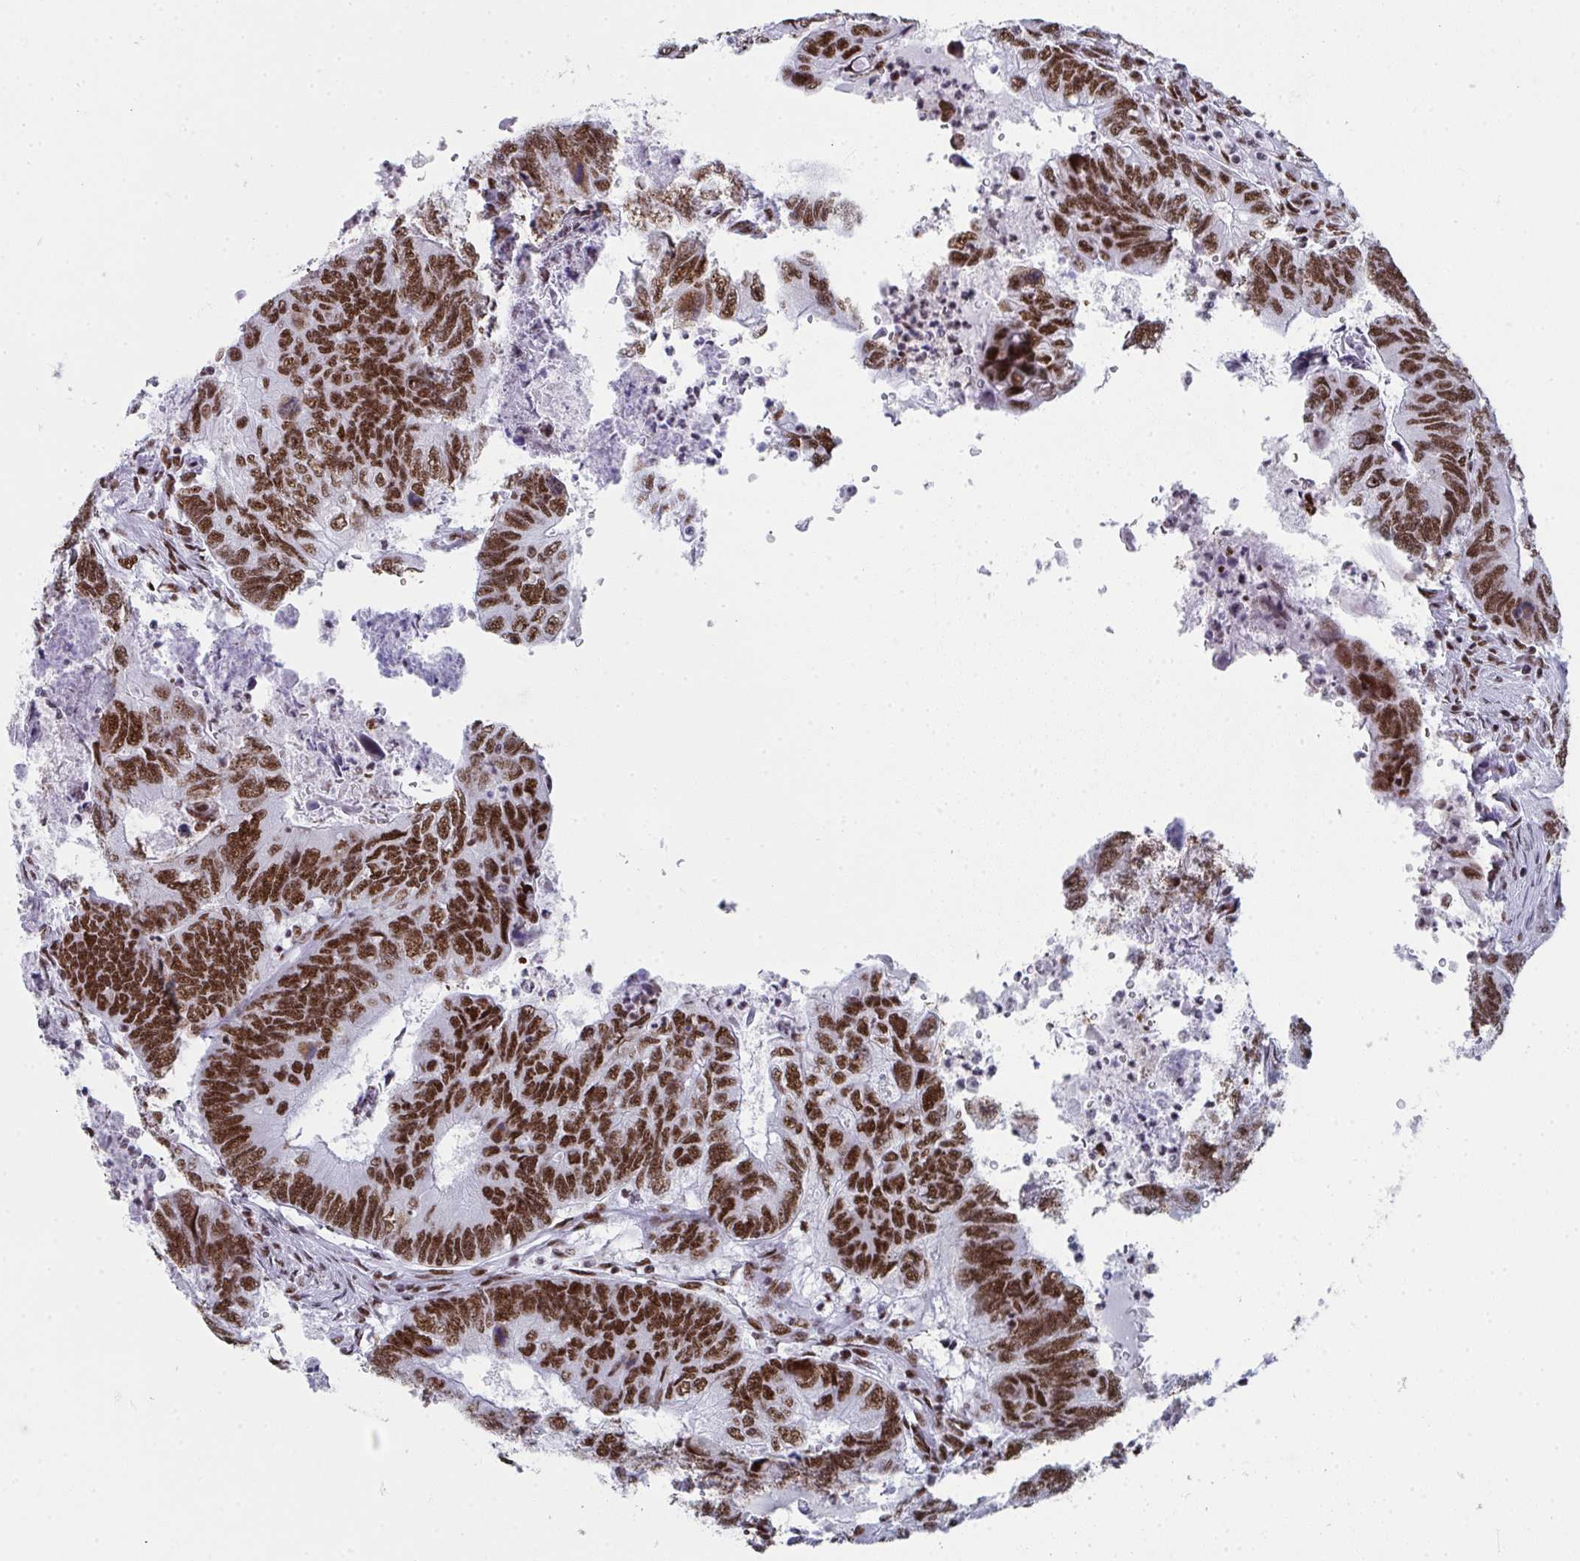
{"staining": {"intensity": "strong", "quantity": ">75%", "location": "nuclear"}, "tissue": "colorectal cancer", "cell_type": "Tumor cells", "image_type": "cancer", "snomed": [{"axis": "morphology", "description": "Adenocarcinoma, NOS"}, {"axis": "topography", "description": "Colon"}], "caption": "Colorectal cancer was stained to show a protein in brown. There is high levels of strong nuclear expression in approximately >75% of tumor cells.", "gene": "SNRNP70", "patient": {"sex": "female", "age": 67}}